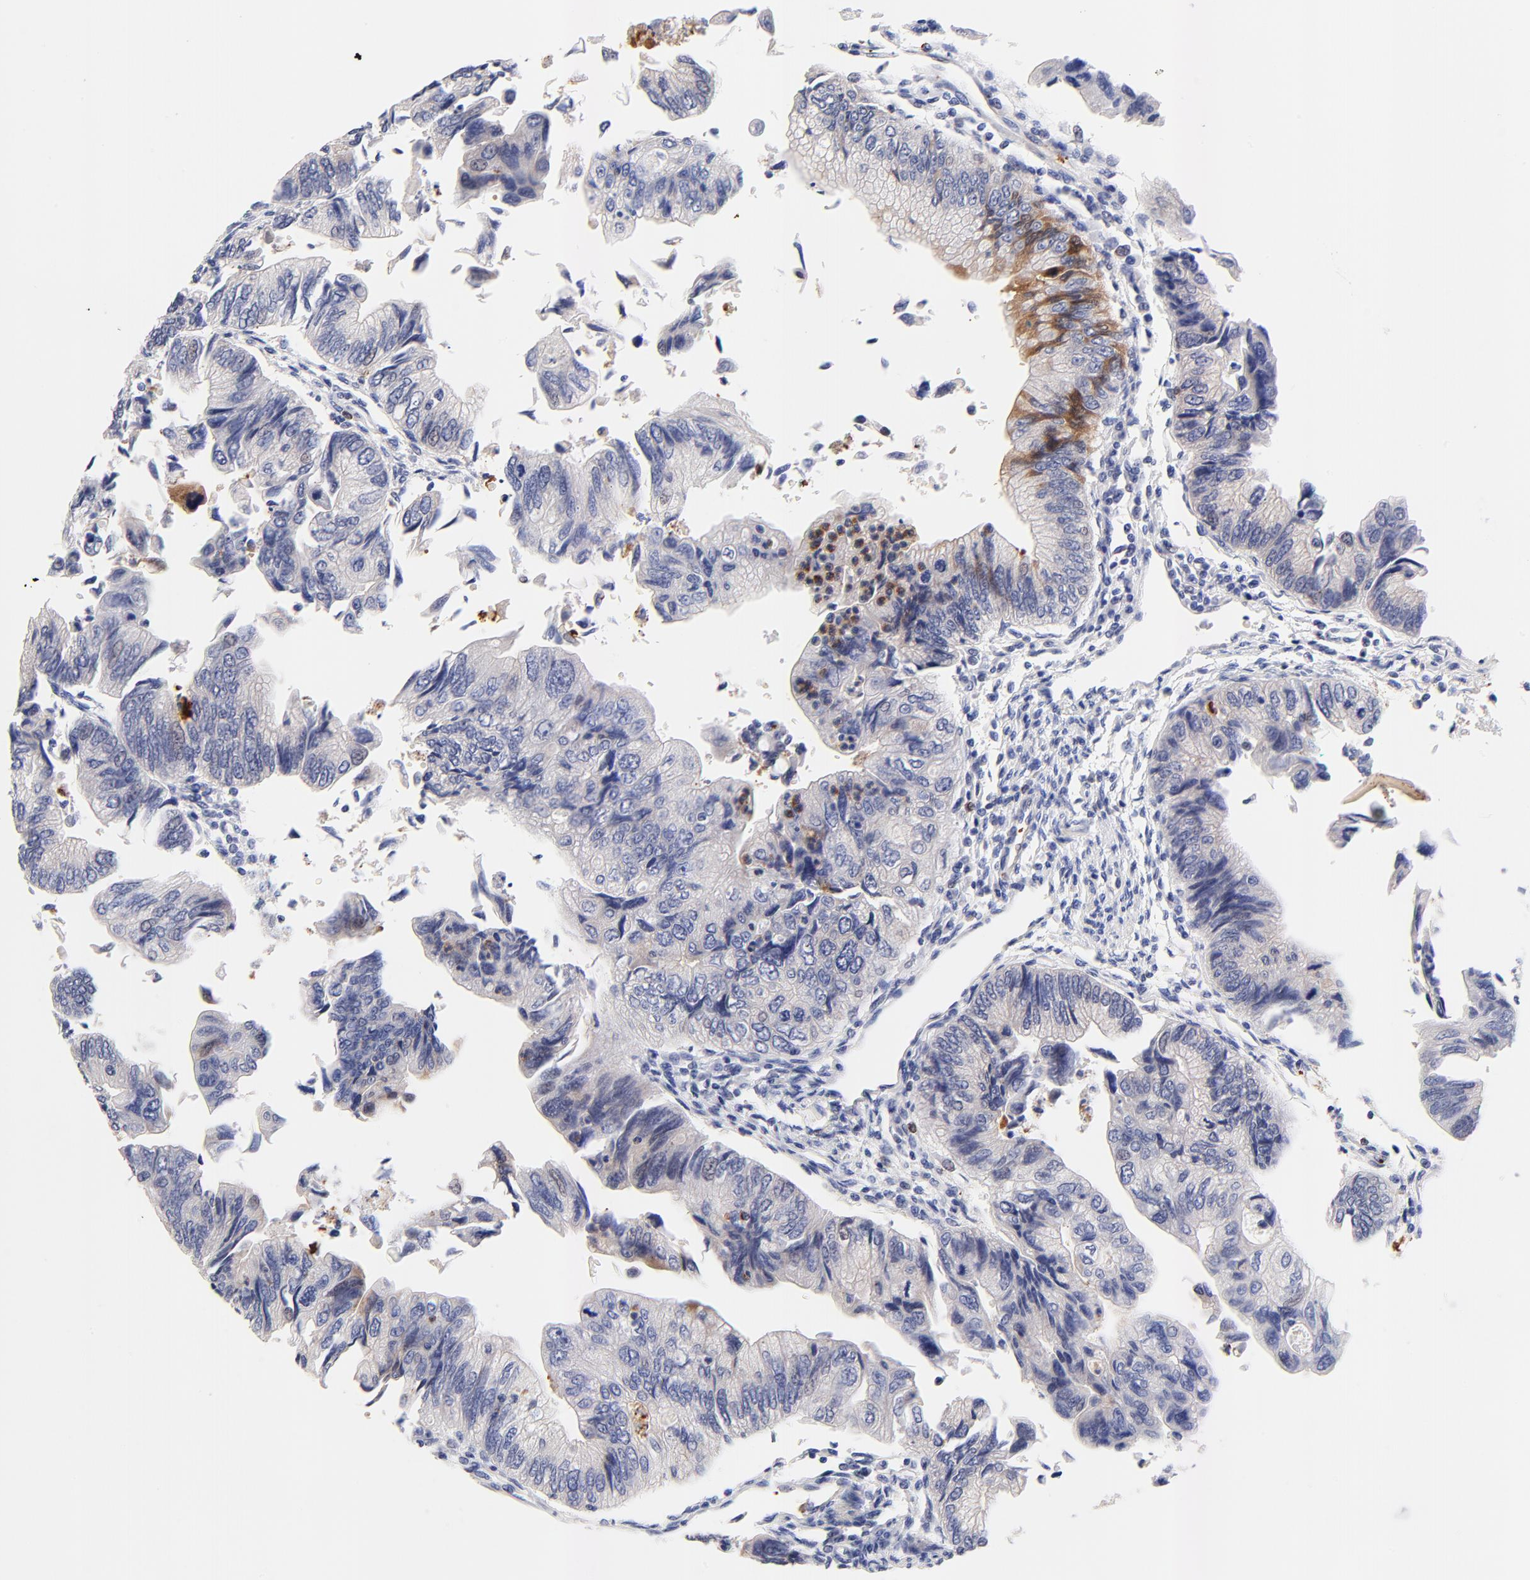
{"staining": {"intensity": "negative", "quantity": "none", "location": "none"}, "tissue": "colorectal cancer", "cell_type": "Tumor cells", "image_type": "cancer", "snomed": [{"axis": "morphology", "description": "Adenocarcinoma, NOS"}, {"axis": "topography", "description": "Colon"}], "caption": "A high-resolution photomicrograph shows IHC staining of adenocarcinoma (colorectal), which shows no significant positivity in tumor cells.", "gene": "FAM117B", "patient": {"sex": "female", "age": 11}}